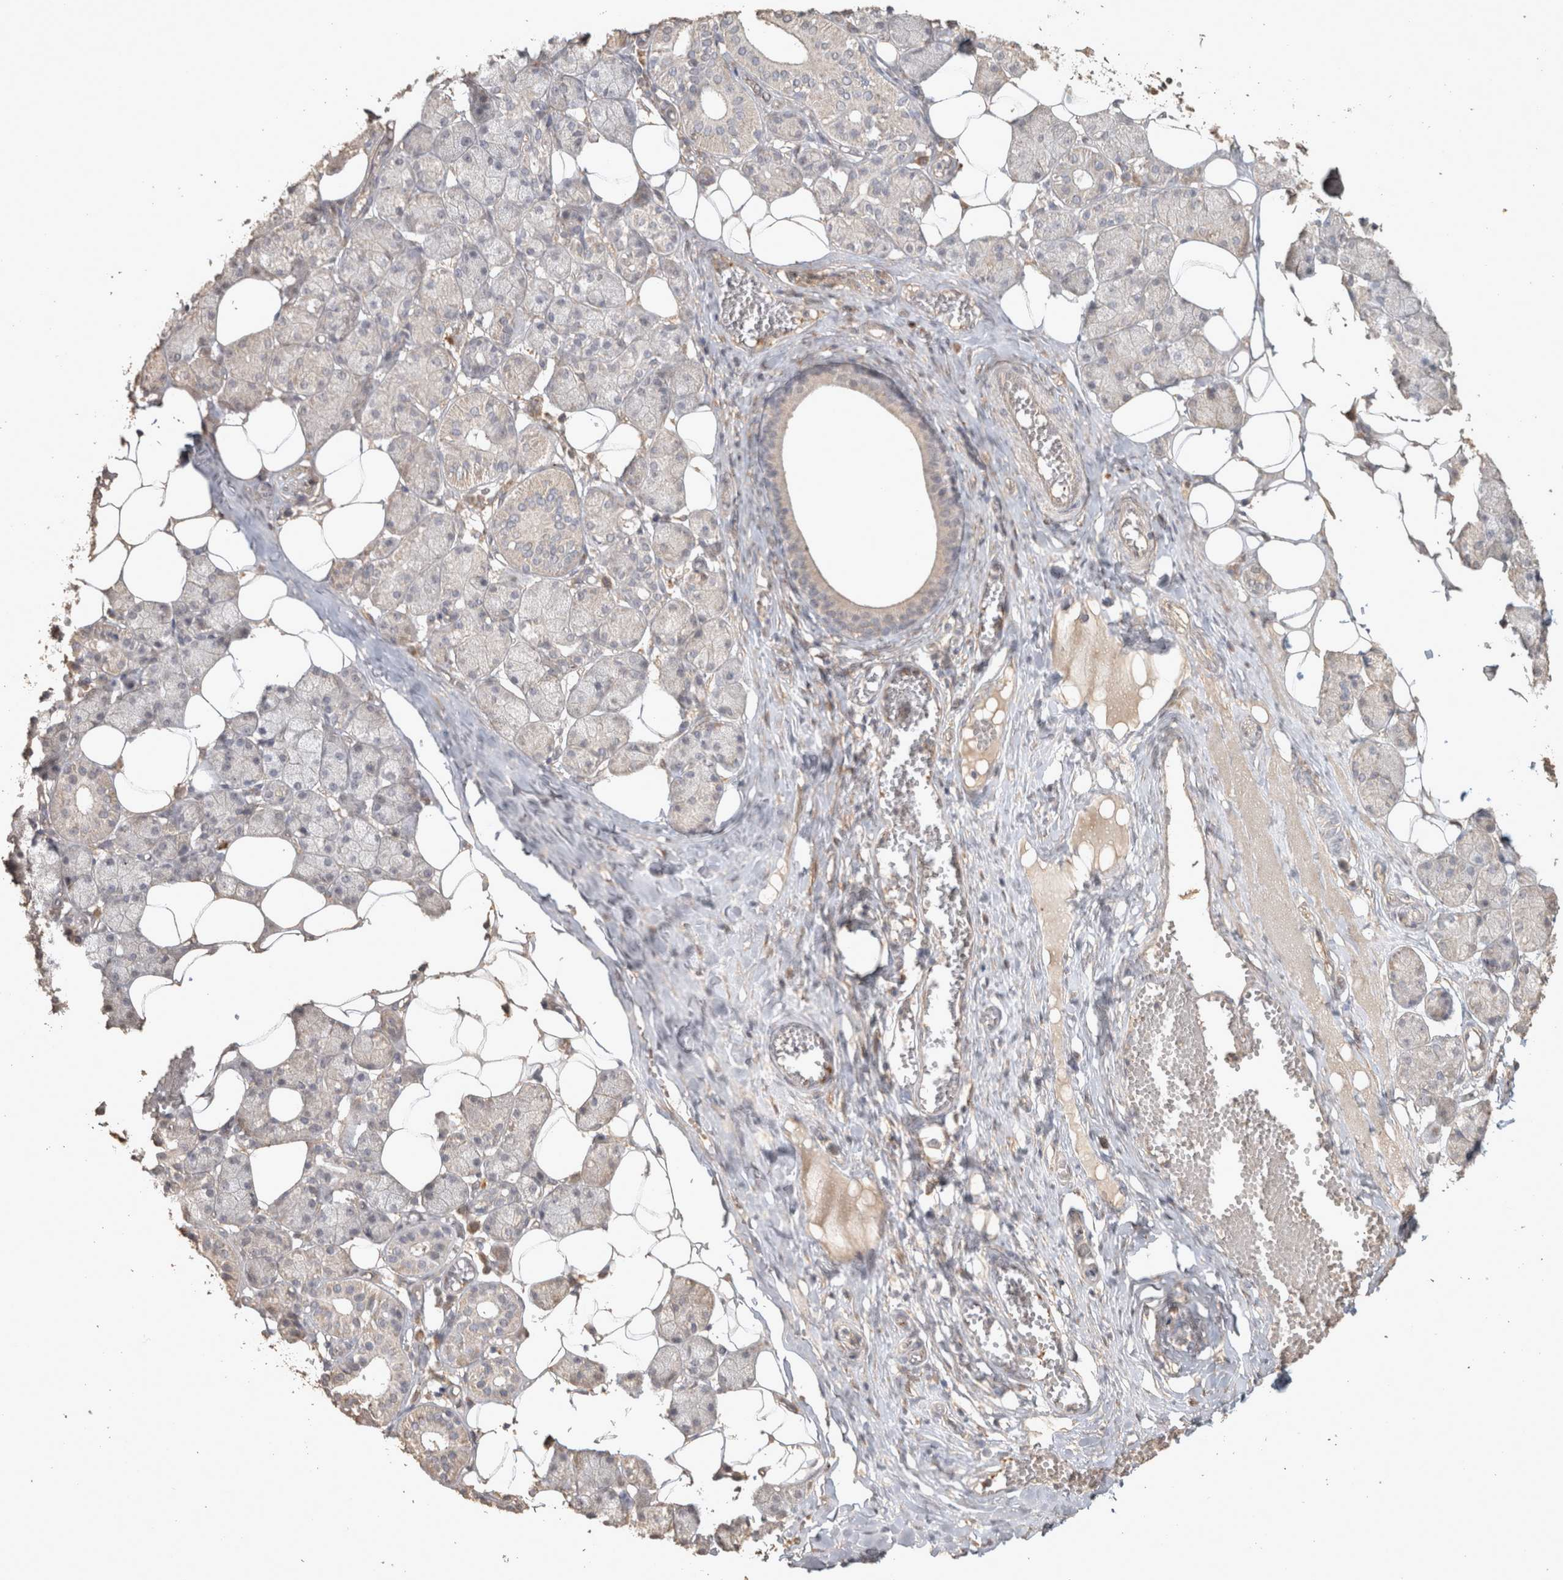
{"staining": {"intensity": "weak", "quantity": "<25%", "location": "cytoplasmic/membranous"}, "tissue": "salivary gland", "cell_type": "Glandular cells", "image_type": "normal", "snomed": [{"axis": "morphology", "description": "Normal tissue, NOS"}, {"axis": "topography", "description": "Salivary gland"}], "caption": "This is a histopathology image of IHC staining of benign salivary gland, which shows no positivity in glandular cells.", "gene": "OSTN", "patient": {"sex": "female", "age": 33}}